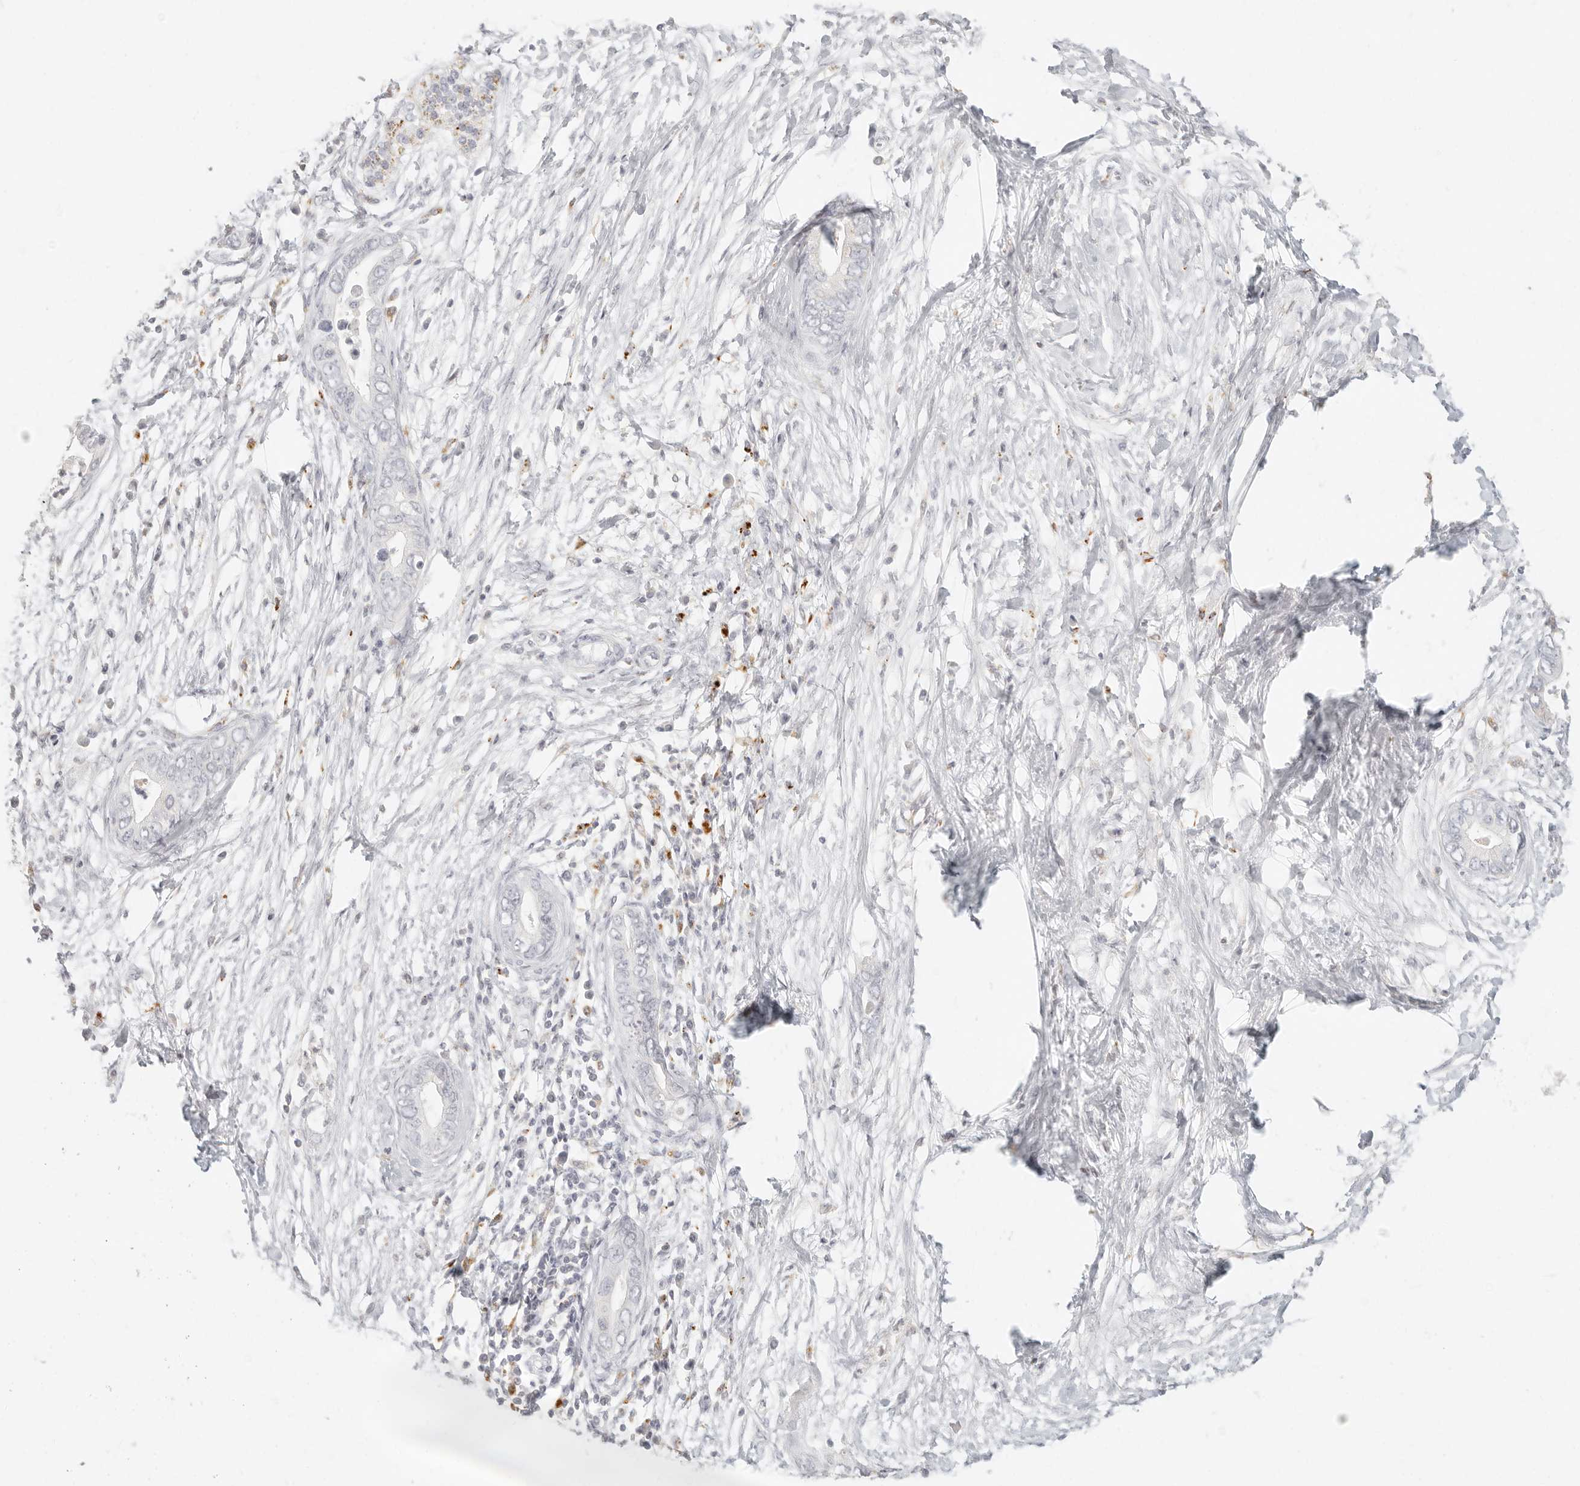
{"staining": {"intensity": "negative", "quantity": "none", "location": "none"}, "tissue": "pancreatic cancer", "cell_type": "Tumor cells", "image_type": "cancer", "snomed": [{"axis": "morphology", "description": "Adenocarcinoma, NOS"}, {"axis": "topography", "description": "Pancreas"}], "caption": "Immunohistochemical staining of pancreatic adenocarcinoma exhibits no significant expression in tumor cells. The staining is performed using DAB (3,3'-diaminobenzidine) brown chromogen with nuclei counter-stained in using hematoxylin.", "gene": "RNASET2", "patient": {"sex": "male", "age": 75}}